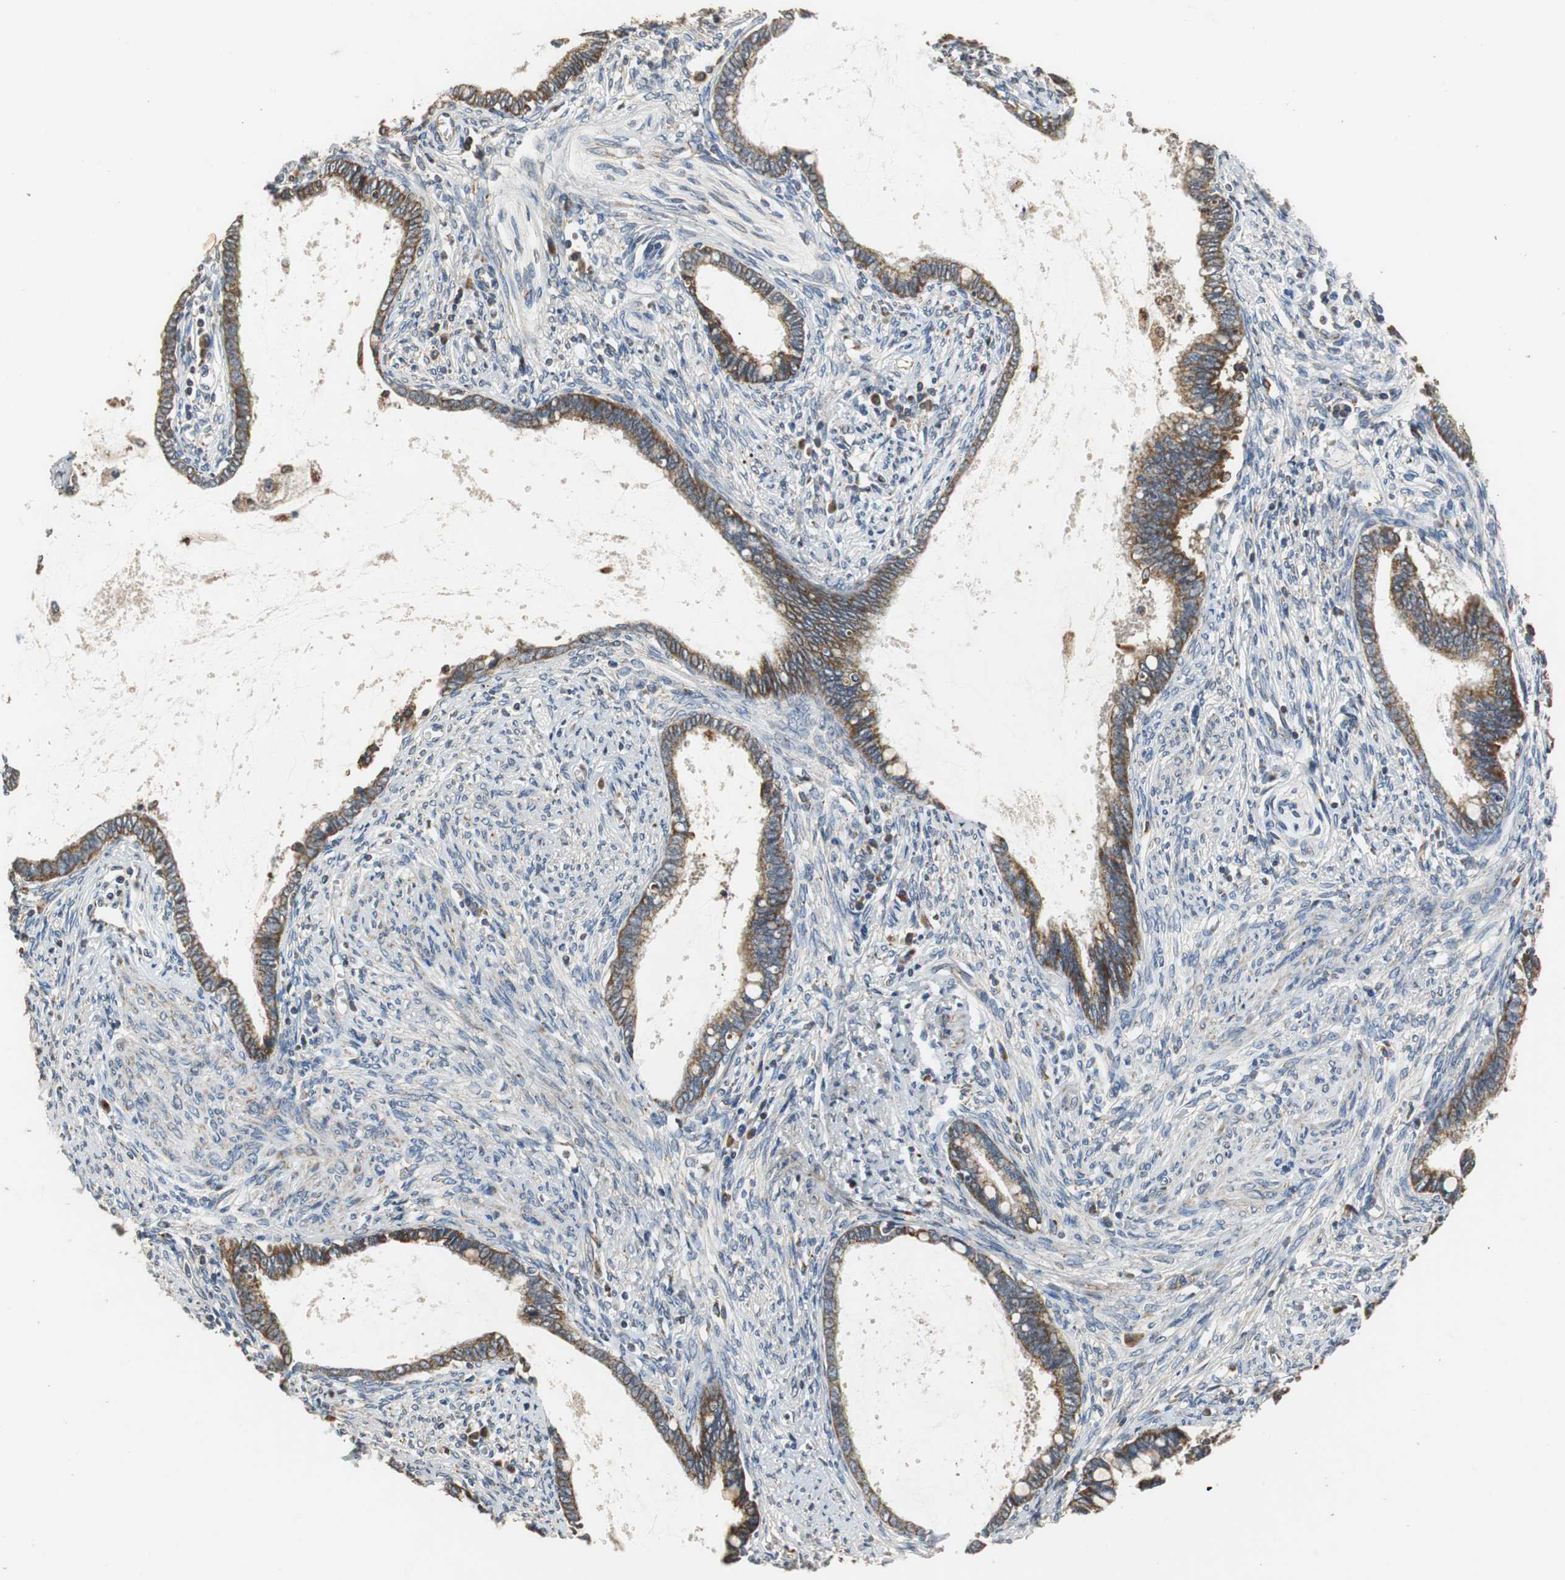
{"staining": {"intensity": "moderate", "quantity": ">75%", "location": "cytoplasmic/membranous"}, "tissue": "cervical cancer", "cell_type": "Tumor cells", "image_type": "cancer", "snomed": [{"axis": "morphology", "description": "Adenocarcinoma, NOS"}, {"axis": "topography", "description": "Cervix"}], "caption": "Cervical cancer (adenocarcinoma) stained for a protein reveals moderate cytoplasmic/membranous positivity in tumor cells.", "gene": "HMGCL", "patient": {"sex": "female", "age": 44}}